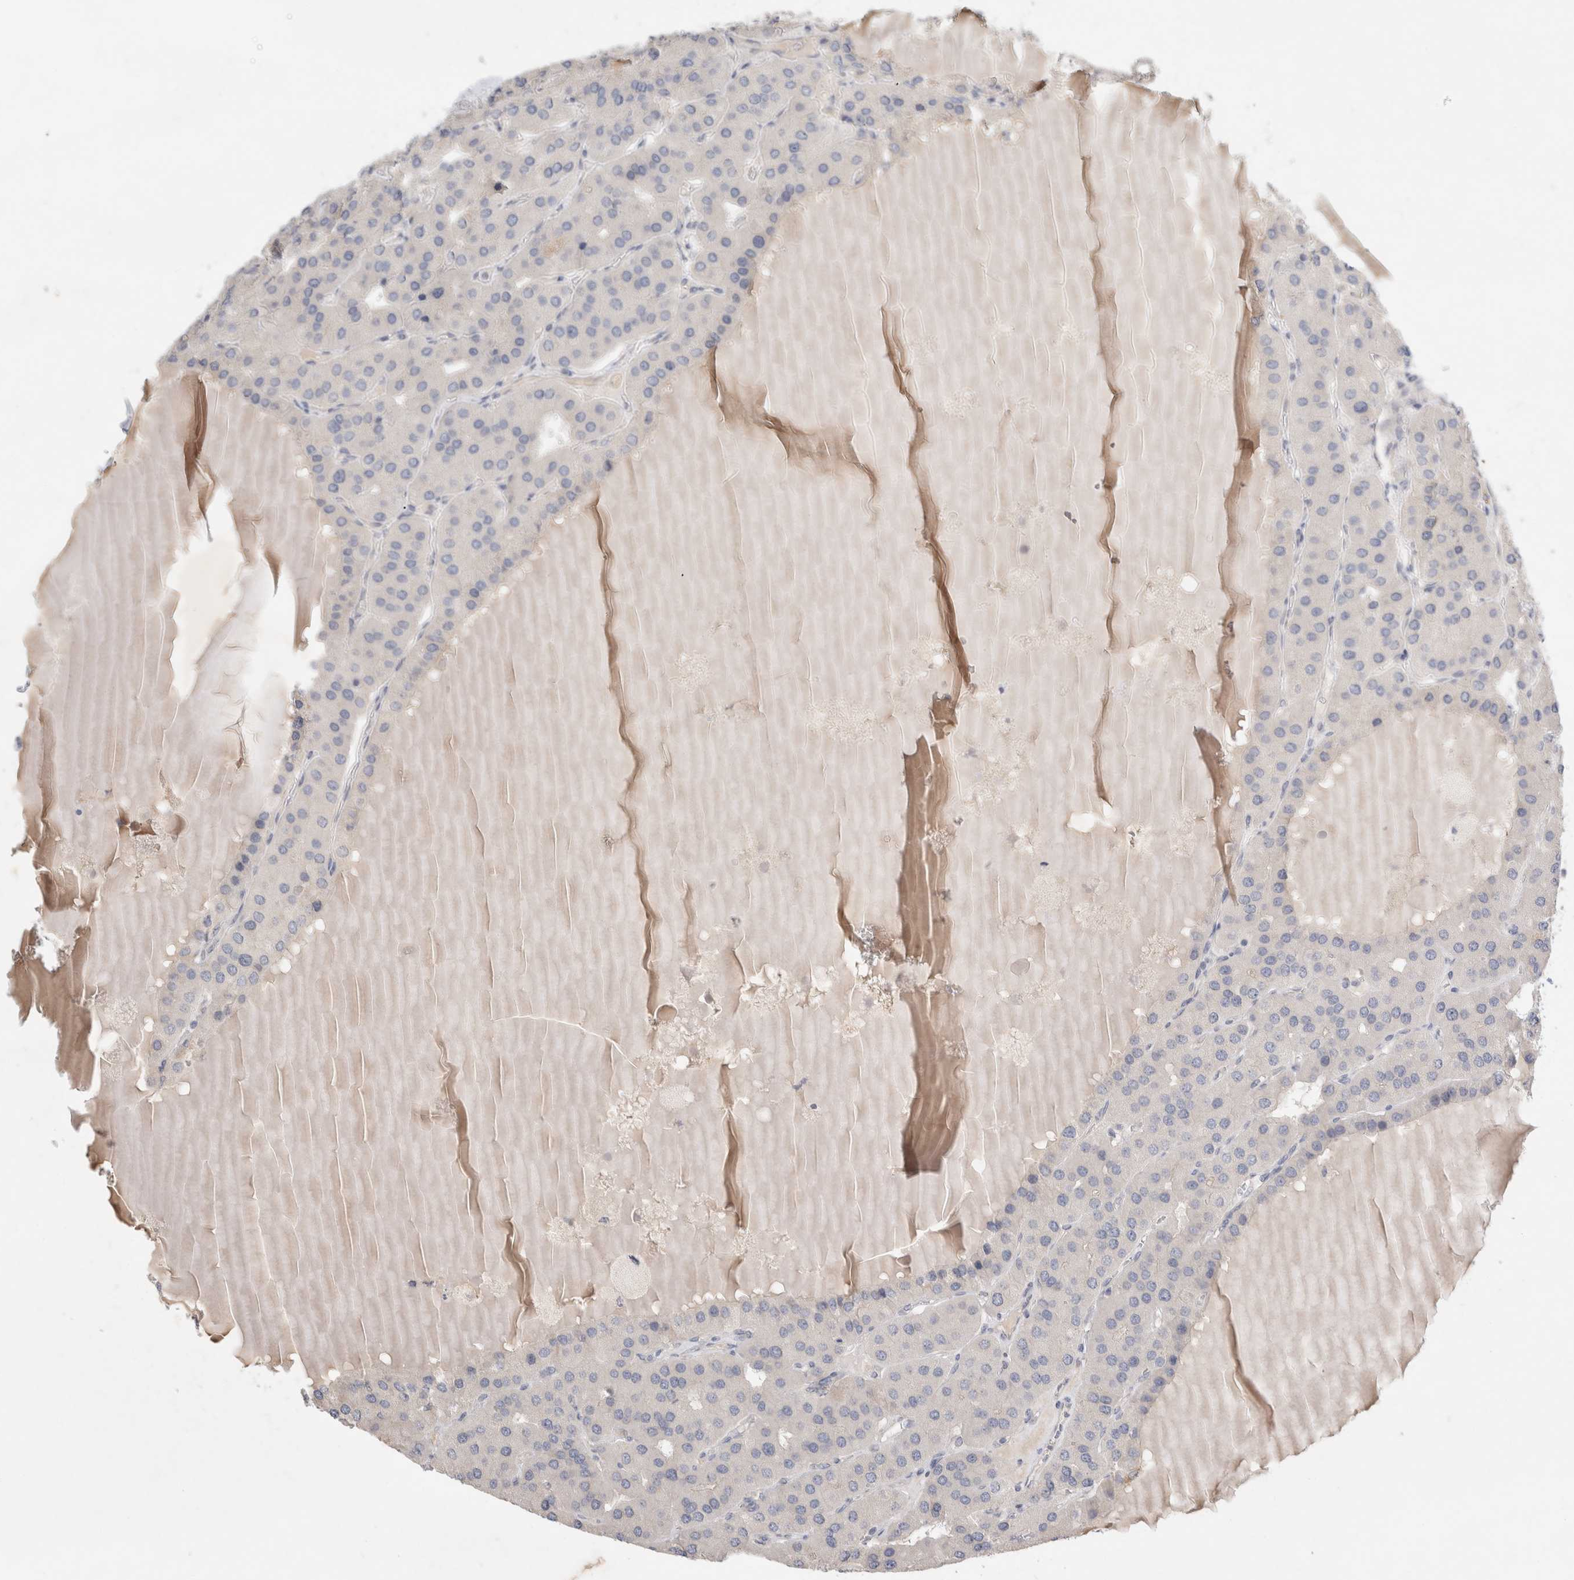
{"staining": {"intensity": "negative", "quantity": "none", "location": "none"}, "tissue": "parathyroid gland", "cell_type": "Glandular cells", "image_type": "normal", "snomed": [{"axis": "morphology", "description": "Normal tissue, NOS"}, {"axis": "morphology", "description": "Adenoma, NOS"}, {"axis": "topography", "description": "Parathyroid gland"}], "caption": "Image shows no protein staining in glandular cells of benign parathyroid gland. Nuclei are stained in blue.", "gene": "NEDD4L", "patient": {"sex": "female", "age": 86}}